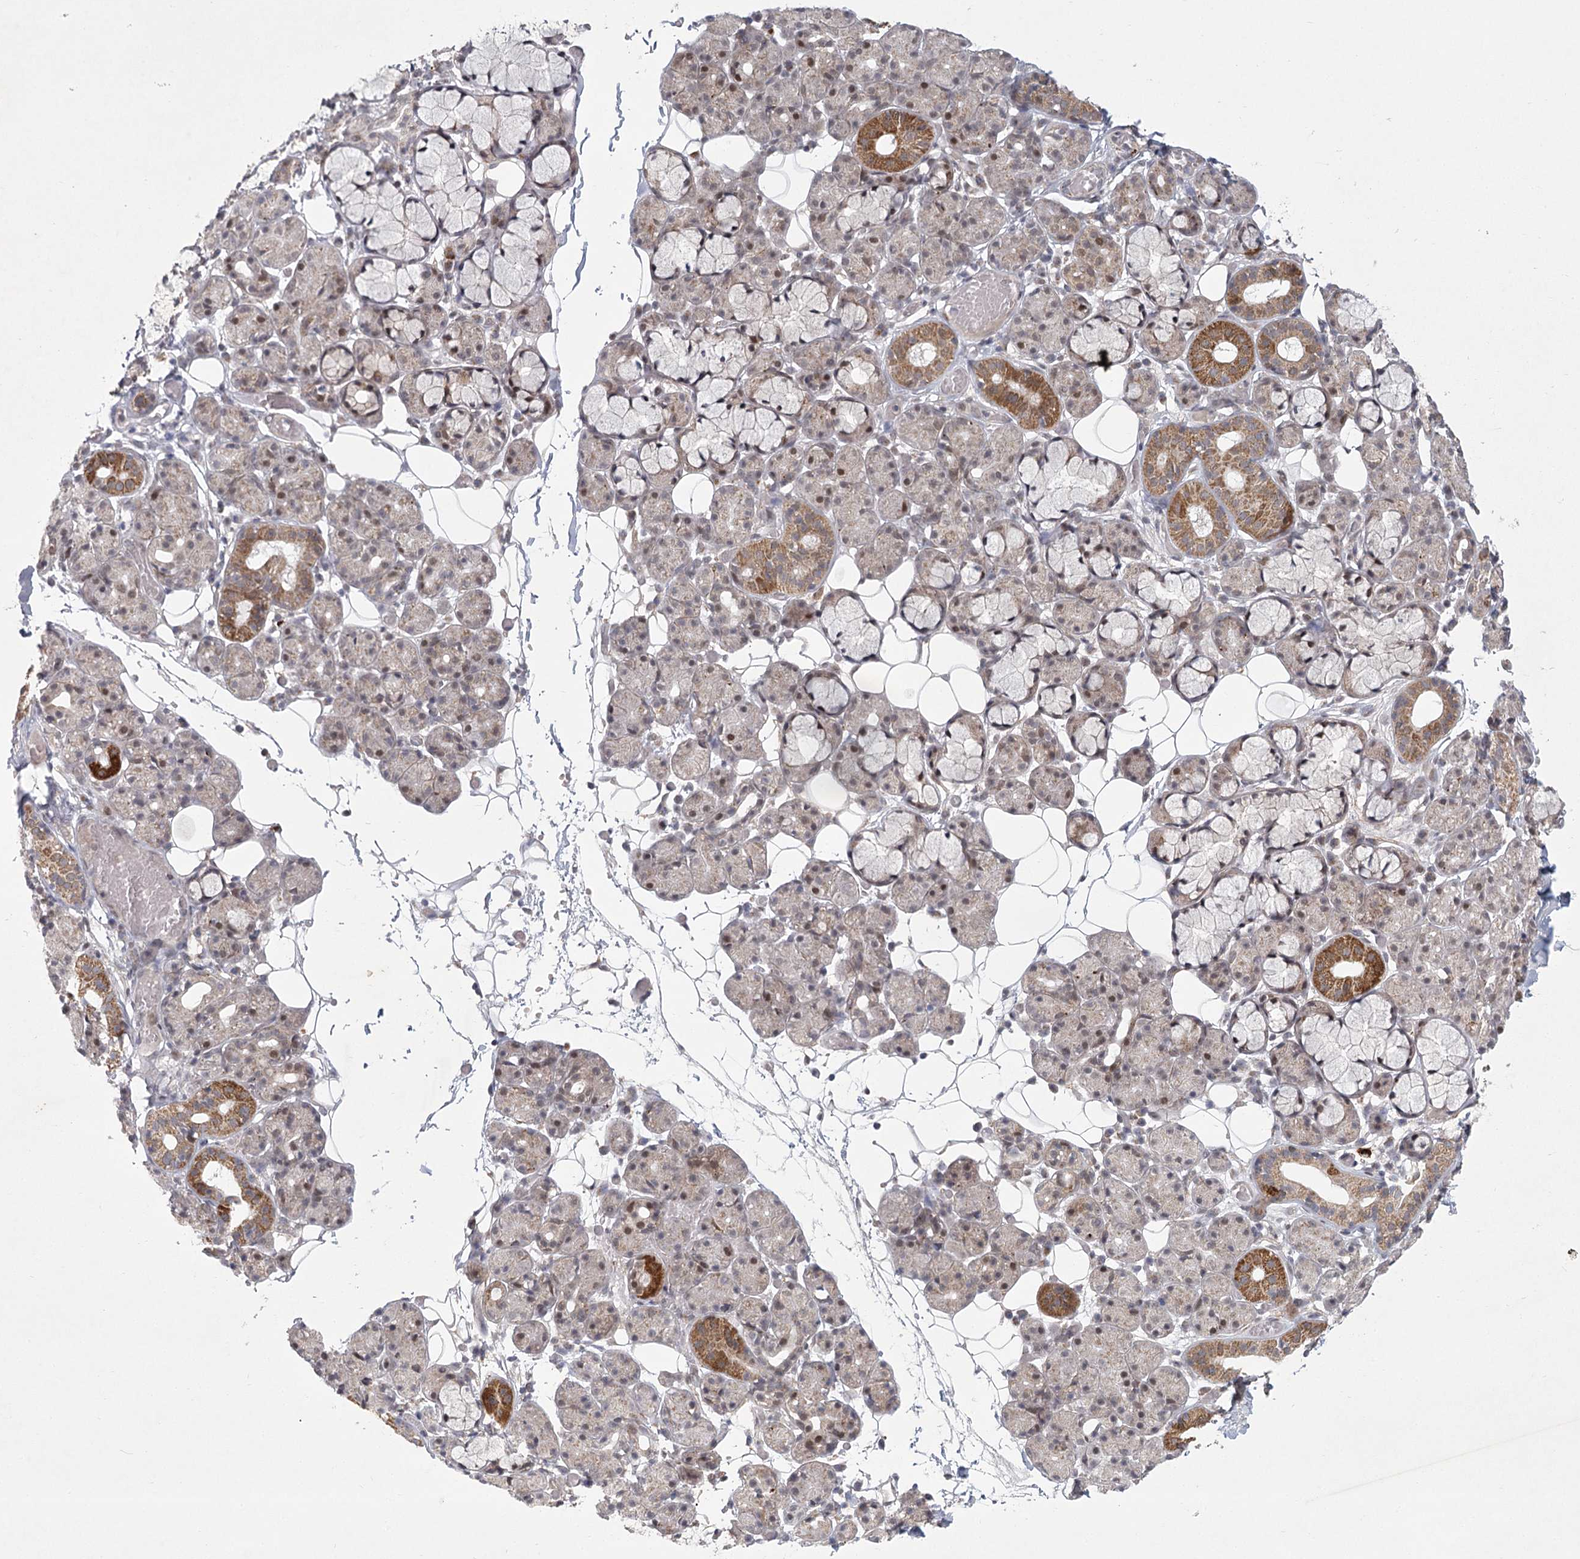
{"staining": {"intensity": "moderate", "quantity": "<25%", "location": "cytoplasmic/membranous,nuclear"}, "tissue": "salivary gland", "cell_type": "Glandular cells", "image_type": "normal", "snomed": [{"axis": "morphology", "description": "Normal tissue, NOS"}, {"axis": "topography", "description": "Salivary gland"}], "caption": "Immunohistochemistry (IHC) (DAB (3,3'-diaminobenzidine)) staining of normal human salivary gland displays moderate cytoplasmic/membranous,nuclear protein positivity in approximately <25% of glandular cells.", "gene": "CIB4", "patient": {"sex": "male", "age": 63}}